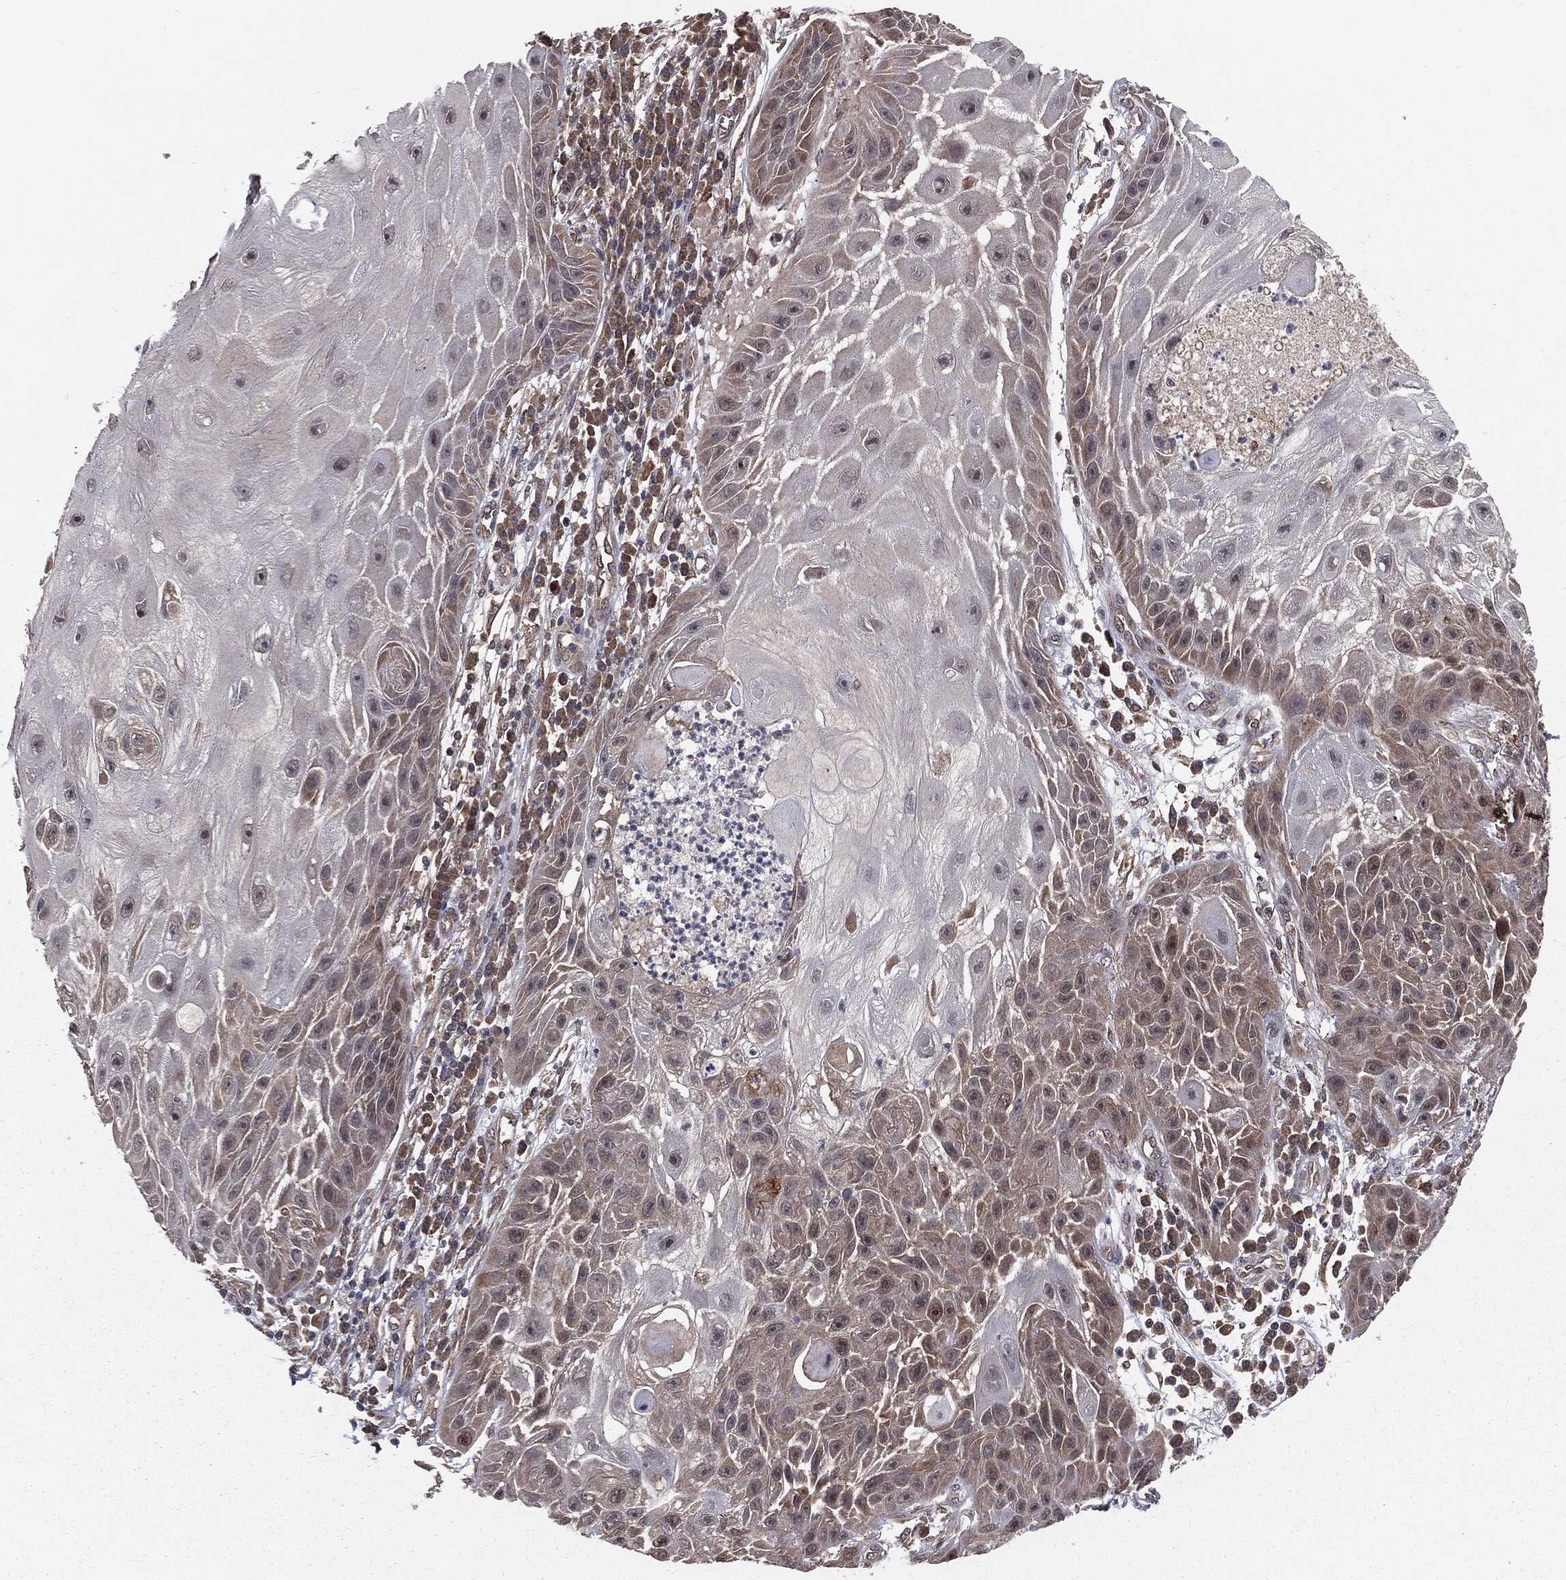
{"staining": {"intensity": "weak", "quantity": "25%-75%", "location": "cytoplasmic/membranous"}, "tissue": "skin cancer", "cell_type": "Tumor cells", "image_type": "cancer", "snomed": [{"axis": "morphology", "description": "Normal tissue, NOS"}, {"axis": "morphology", "description": "Squamous cell carcinoma, NOS"}, {"axis": "topography", "description": "Skin"}], "caption": "DAB (3,3'-diaminobenzidine) immunohistochemical staining of human skin squamous cell carcinoma displays weak cytoplasmic/membranous protein positivity in approximately 25%-75% of tumor cells.", "gene": "FBXO7", "patient": {"sex": "male", "age": 79}}